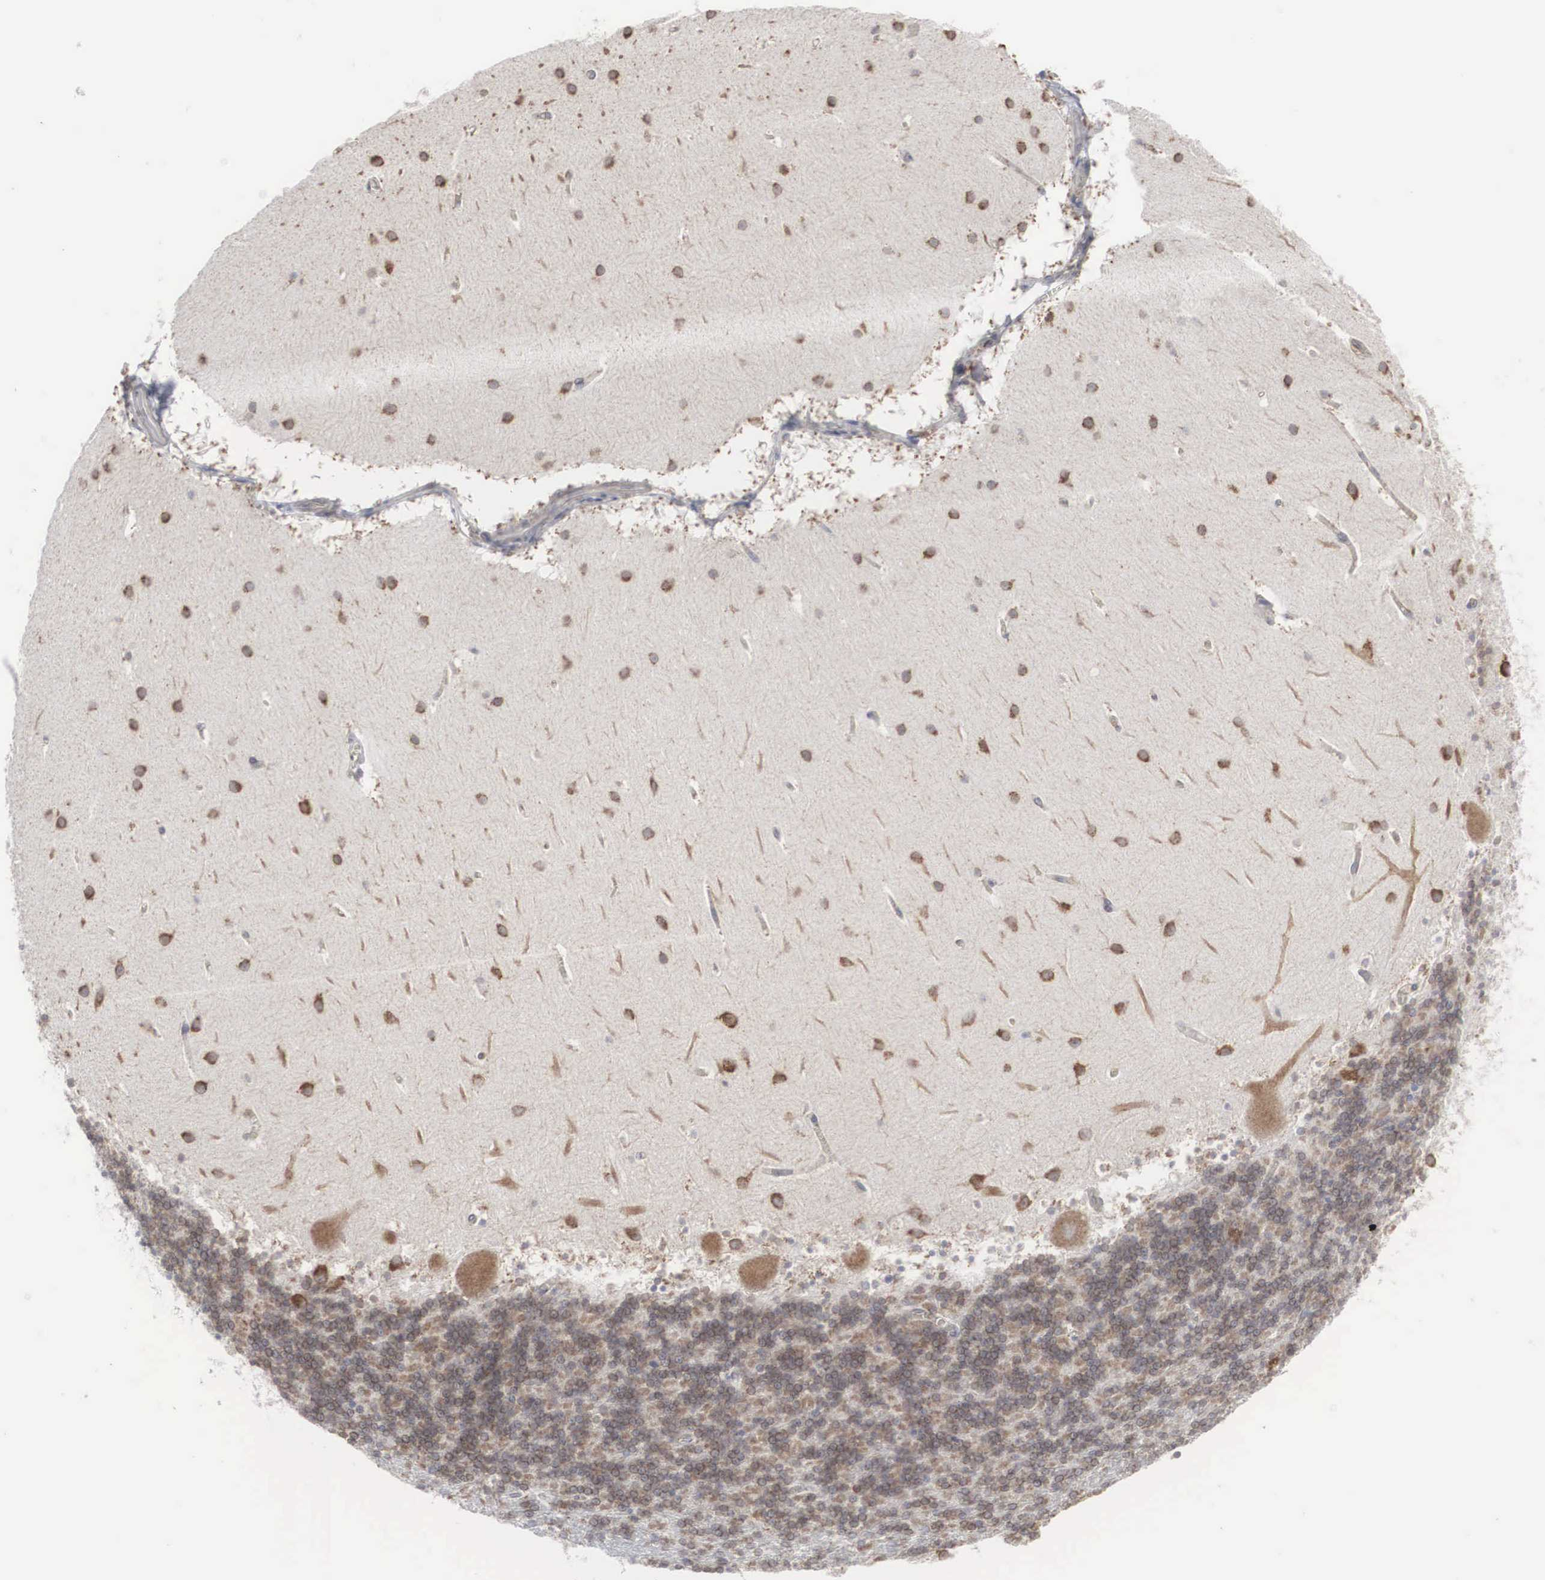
{"staining": {"intensity": "moderate", "quantity": ">75%", "location": "cytoplasmic/membranous"}, "tissue": "cerebellum", "cell_type": "Cells in granular layer", "image_type": "normal", "snomed": [{"axis": "morphology", "description": "Normal tissue, NOS"}, {"axis": "topography", "description": "Cerebellum"}], "caption": "Unremarkable cerebellum shows moderate cytoplasmic/membranous staining in about >75% of cells in granular layer, visualized by immunohistochemistry.", "gene": "CTAGE15", "patient": {"sex": "male", "age": 45}}